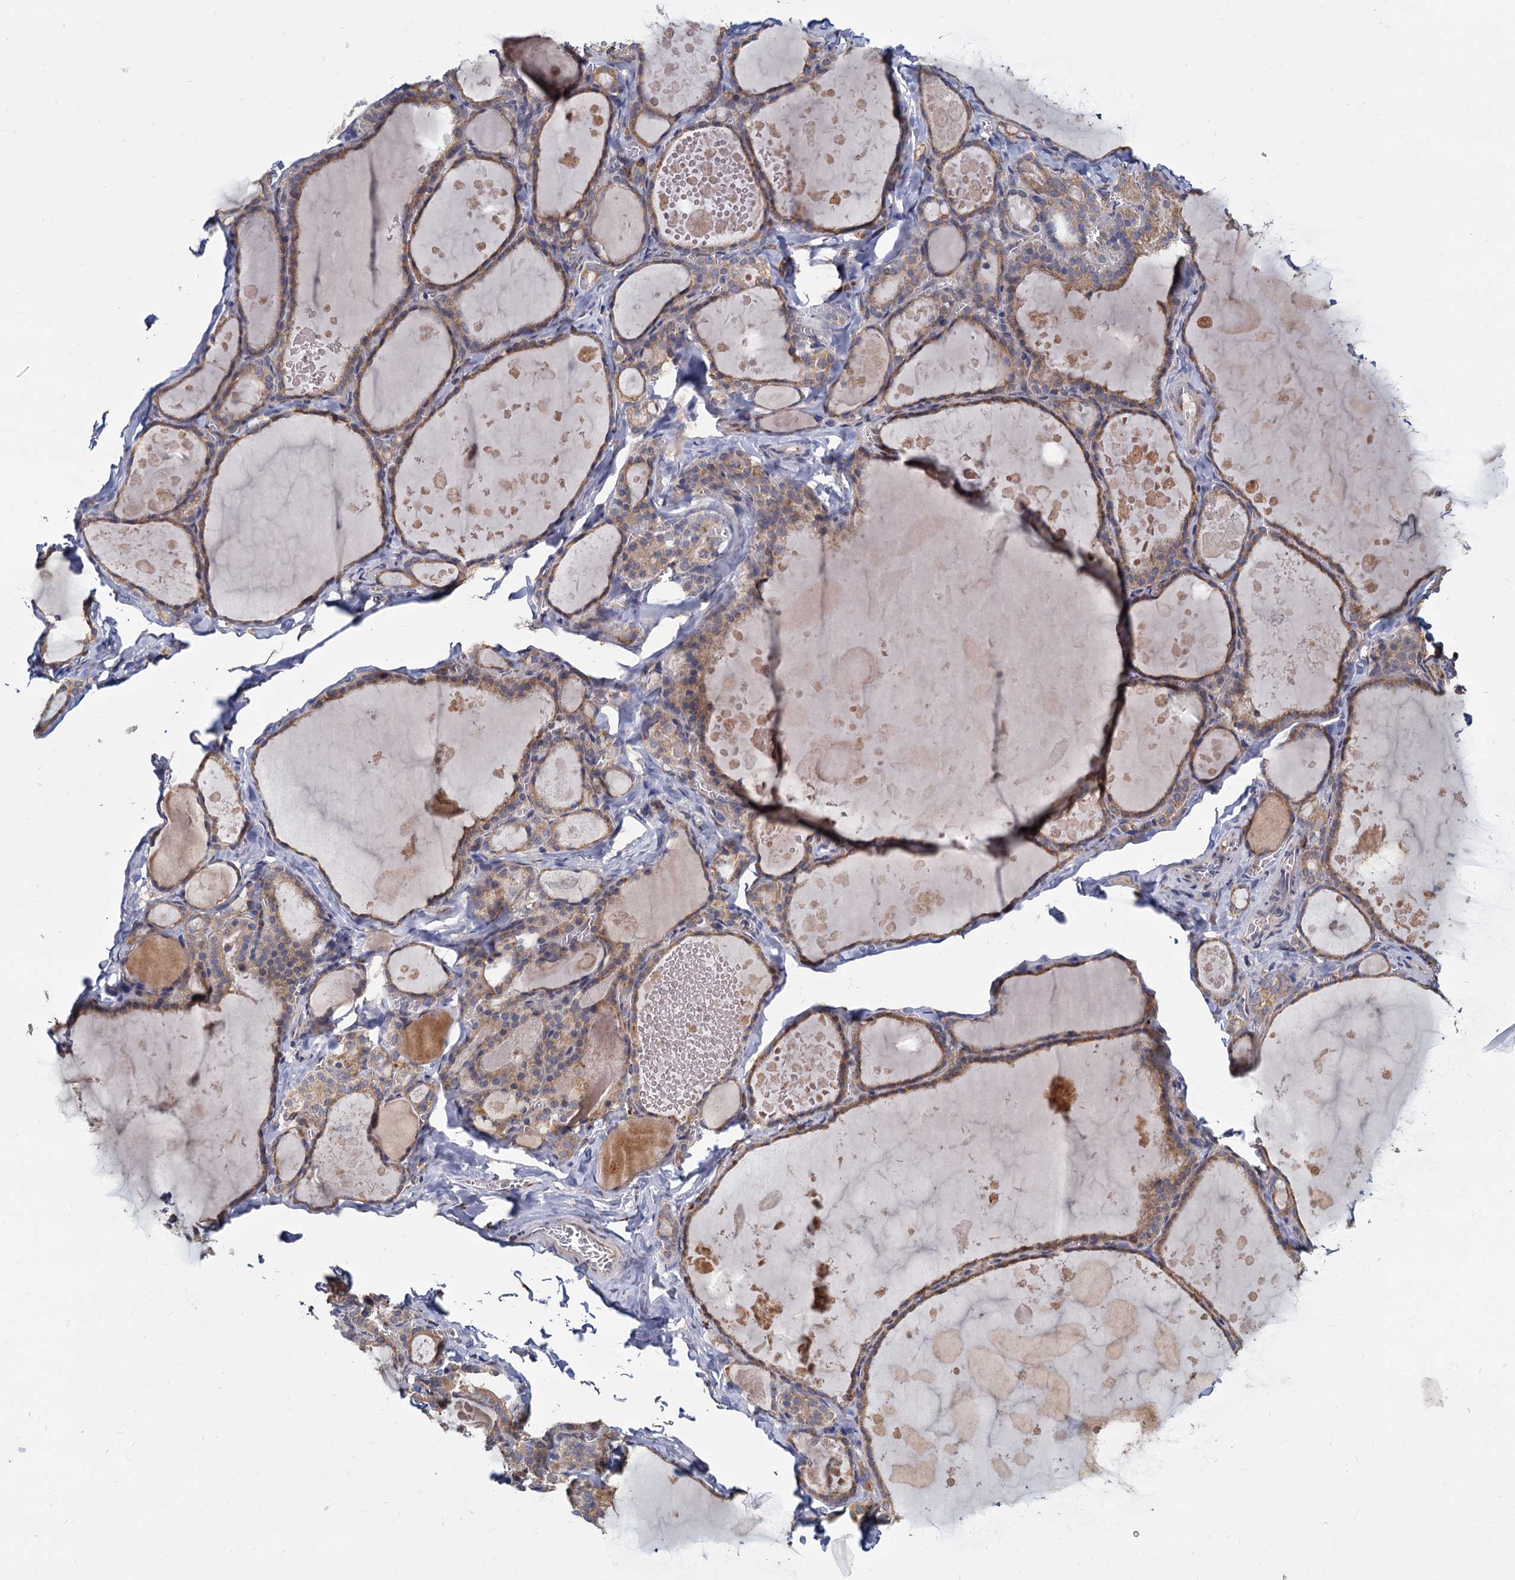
{"staining": {"intensity": "moderate", "quantity": ">75%", "location": "cytoplasmic/membranous"}, "tissue": "thyroid gland", "cell_type": "Glandular cells", "image_type": "normal", "snomed": [{"axis": "morphology", "description": "Normal tissue, NOS"}, {"axis": "topography", "description": "Thyroid gland"}], "caption": "Immunohistochemical staining of normal human thyroid gland displays >75% levels of moderate cytoplasmic/membranous protein positivity in about >75% of glandular cells. The staining was performed using DAB, with brown indicating positive protein expression. Nuclei are stained blue with hematoxylin.", "gene": "LRRC51", "patient": {"sex": "male", "age": 56}}